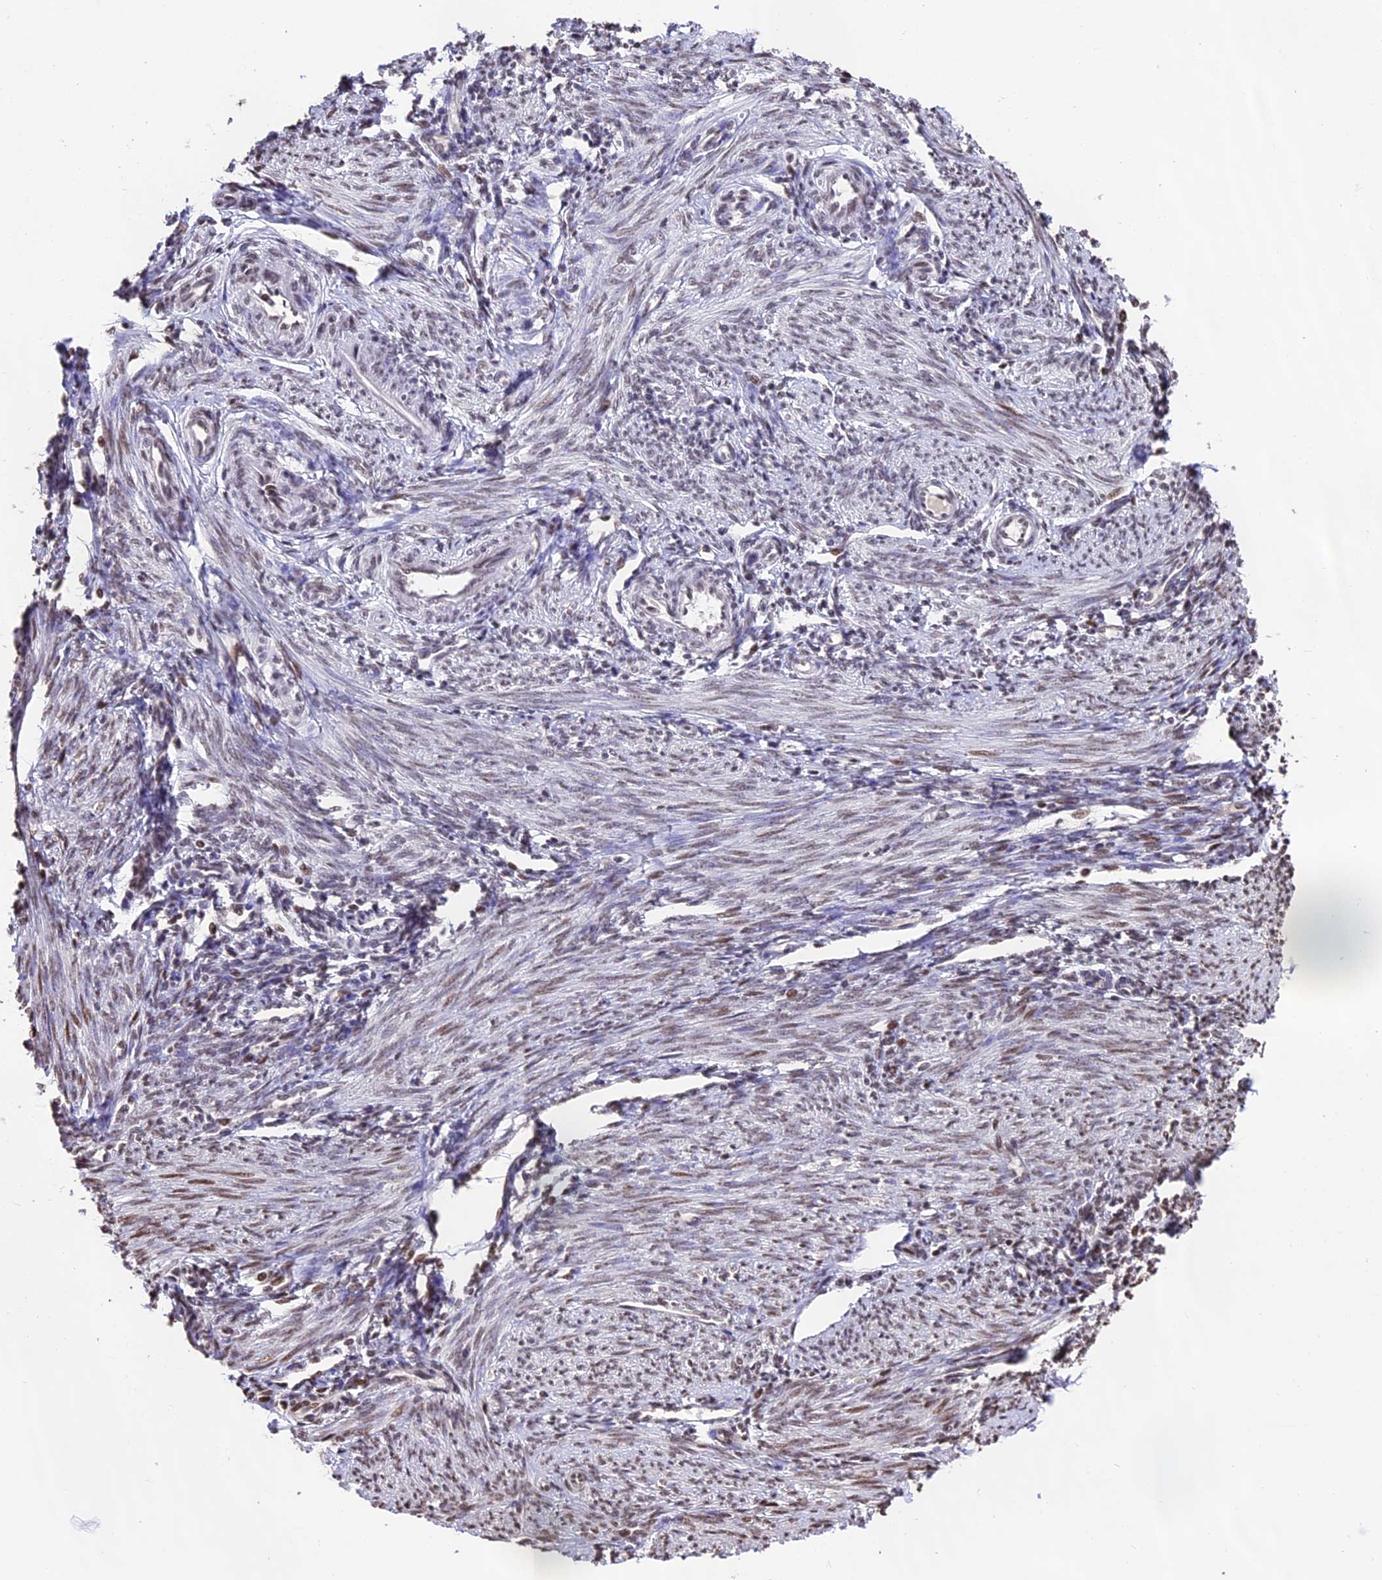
{"staining": {"intensity": "moderate", "quantity": "<25%", "location": "nuclear"}, "tissue": "endometrium", "cell_type": "Cells in endometrial stroma", "image_type": "normal", "snomed": [{"axis": "morphology", "description": "Normal tissue, NOS"}, {"axis": "topography", "description": "Uterus"}, {"axis": "topography", "description": "Endometrium"}], "caption": "Protein staining of unremarkable endometrium shows moderate nuclear positivity in approximately <25% of cells in endometrial stroma.", "gene": "POLR3E", "patient": {"sex": "female", "age": 48}}